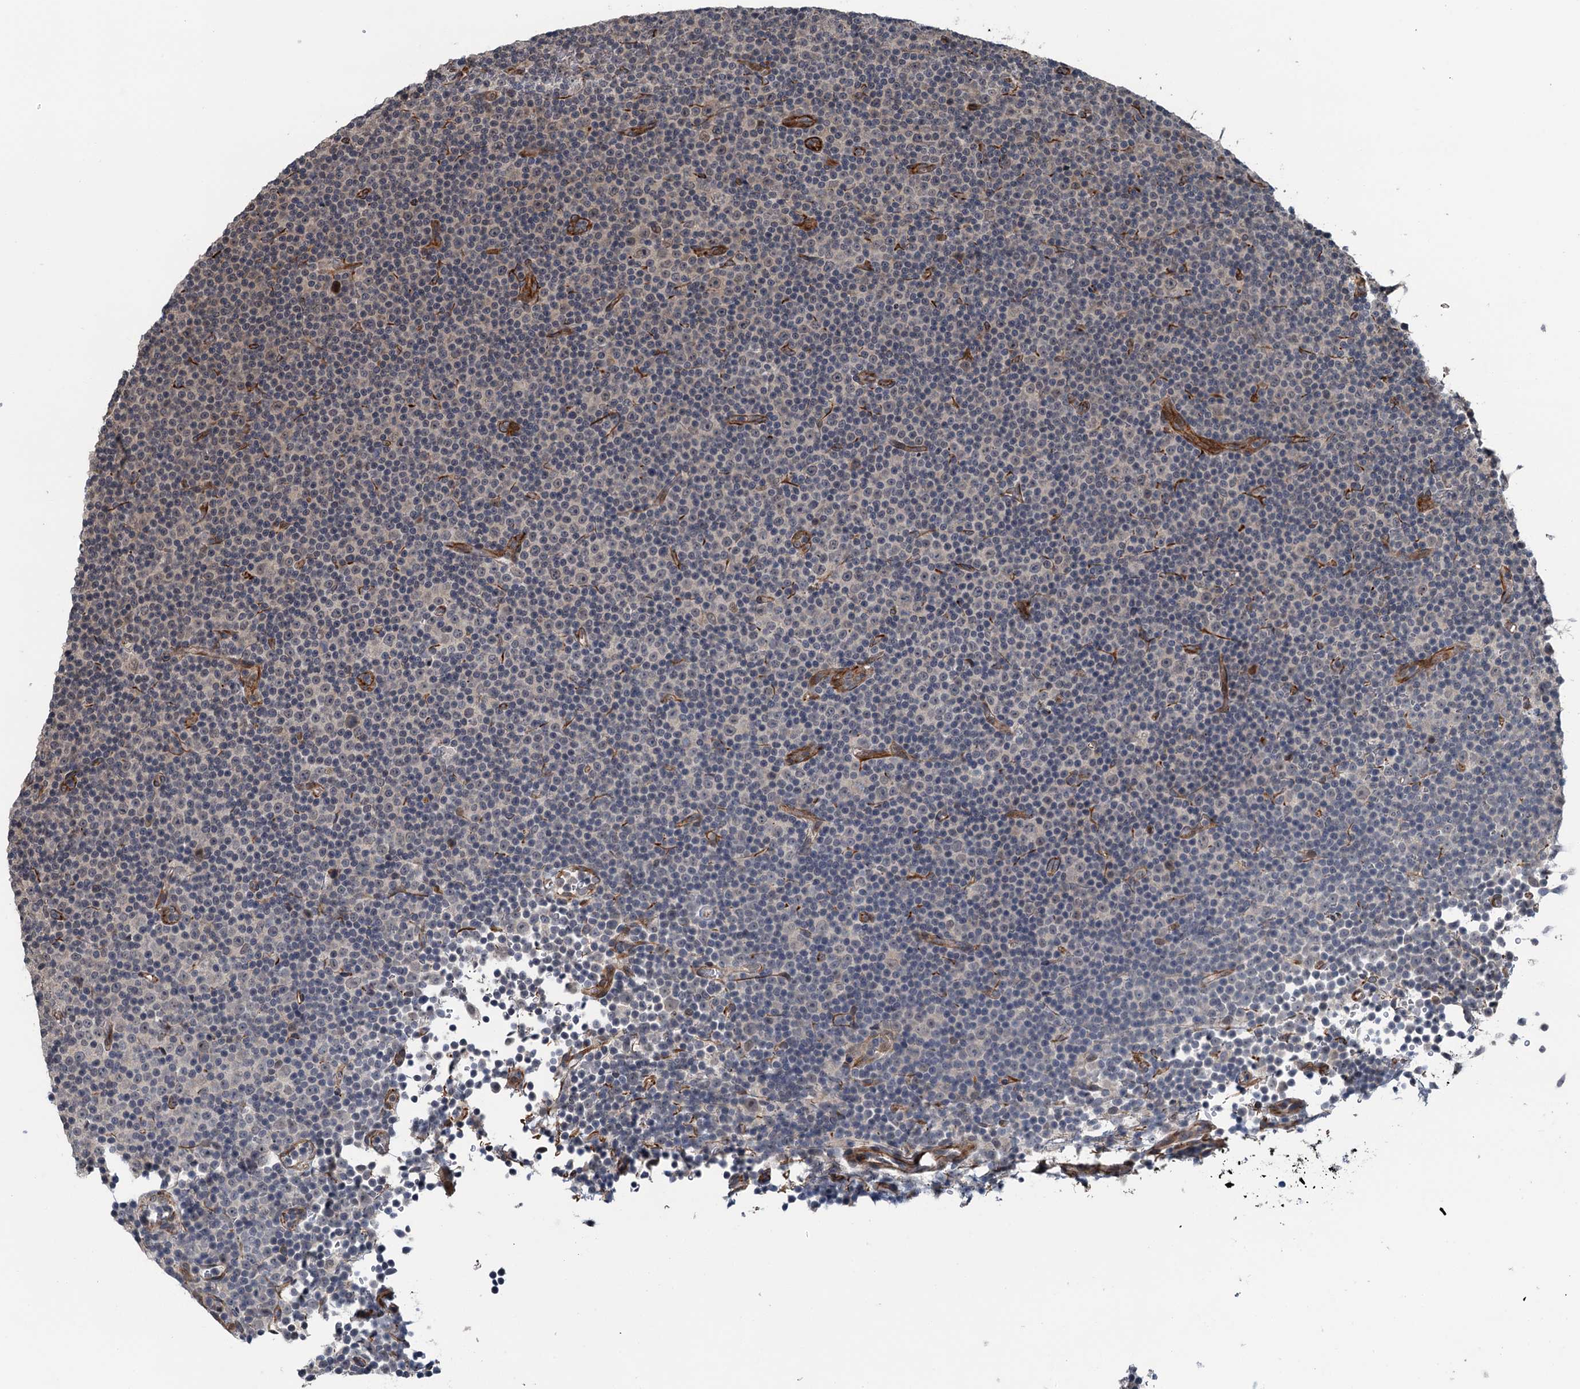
{"staining": {"intensity": "negative", "quantity": "none", "location": "none"}, "tissue": "lymphoma", "cell_type": "Tumor cells", "image_type": "cancer", "snomed": [{"axis": "morphology", "description": "Malignant lymphoma, non-Hodgkin's type, Low grade"}, {"axis": "topography", "description": "Lymph node"}], "caption": "Immunohistochemistry (IHC) of human low-grade malignant lymphoma, non-Hodgkin's type displays no expression in tumor cells. Nuclei are stained in blue.", "gene": "WHAMM", "patient": {"sex": "female", "age": 67}}